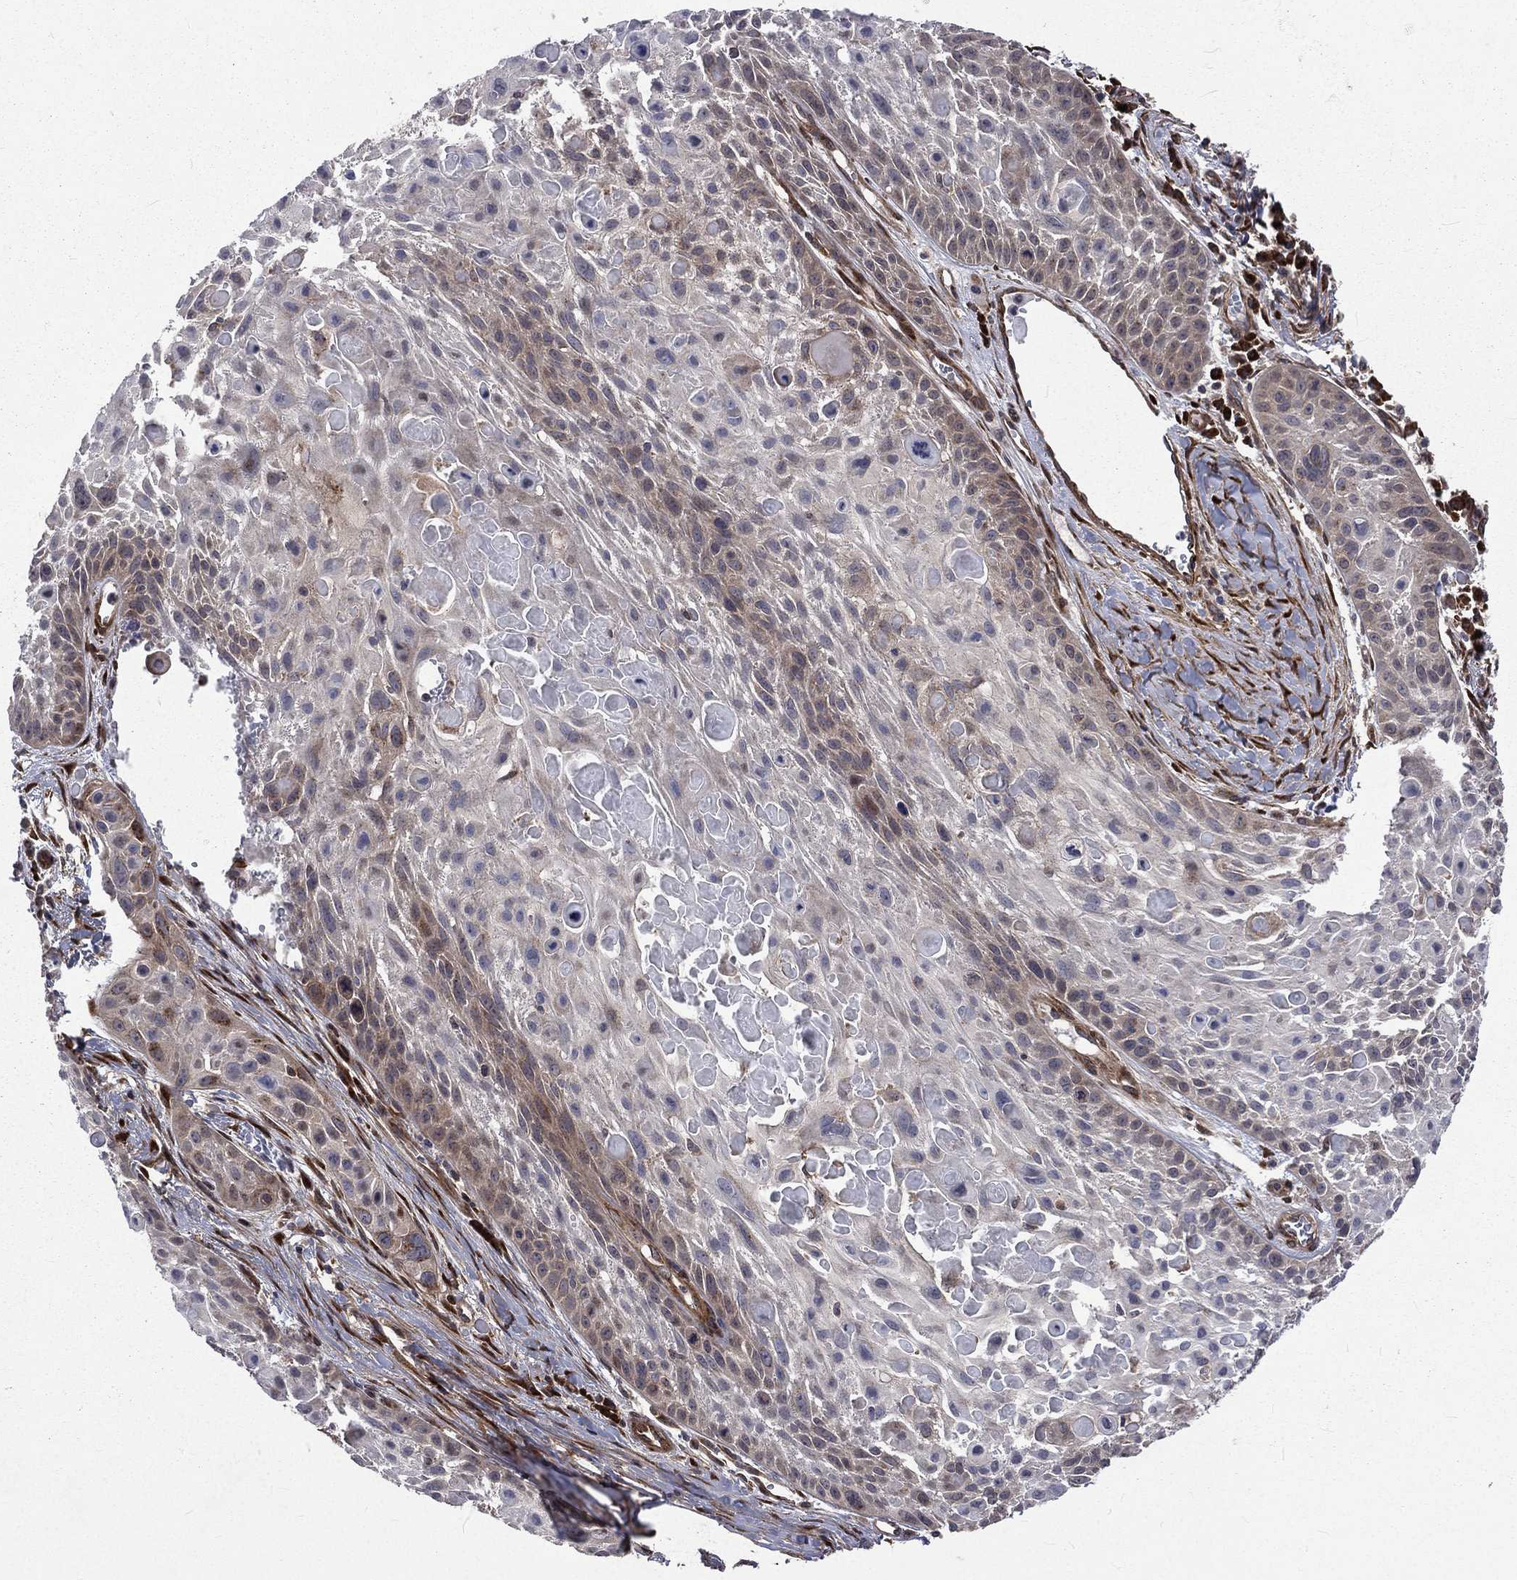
{"staining": {"intensity": "negative", "quantity": "none", "location": "none"}, "tissue": "skin cancer", "cell_type": "Tumor cells", "image_type": "cancer", "snomed": [{"axis": "morphology", "description": "Squamous cell carcinoma, NOS"}, {"axis": "topography", "description": "Skin"}, {"axis": "topography", "description": "Anal"}], "caption": "Tumor cells show no significant protein expression in skin cancer. (Brightfield microscopy of DAB (3,3'-diaminobenzidine) immunohistochemistry (IHC) at high magnification).", "gene": "ARL3", "patient": {"sex": "female", "age": 75}}